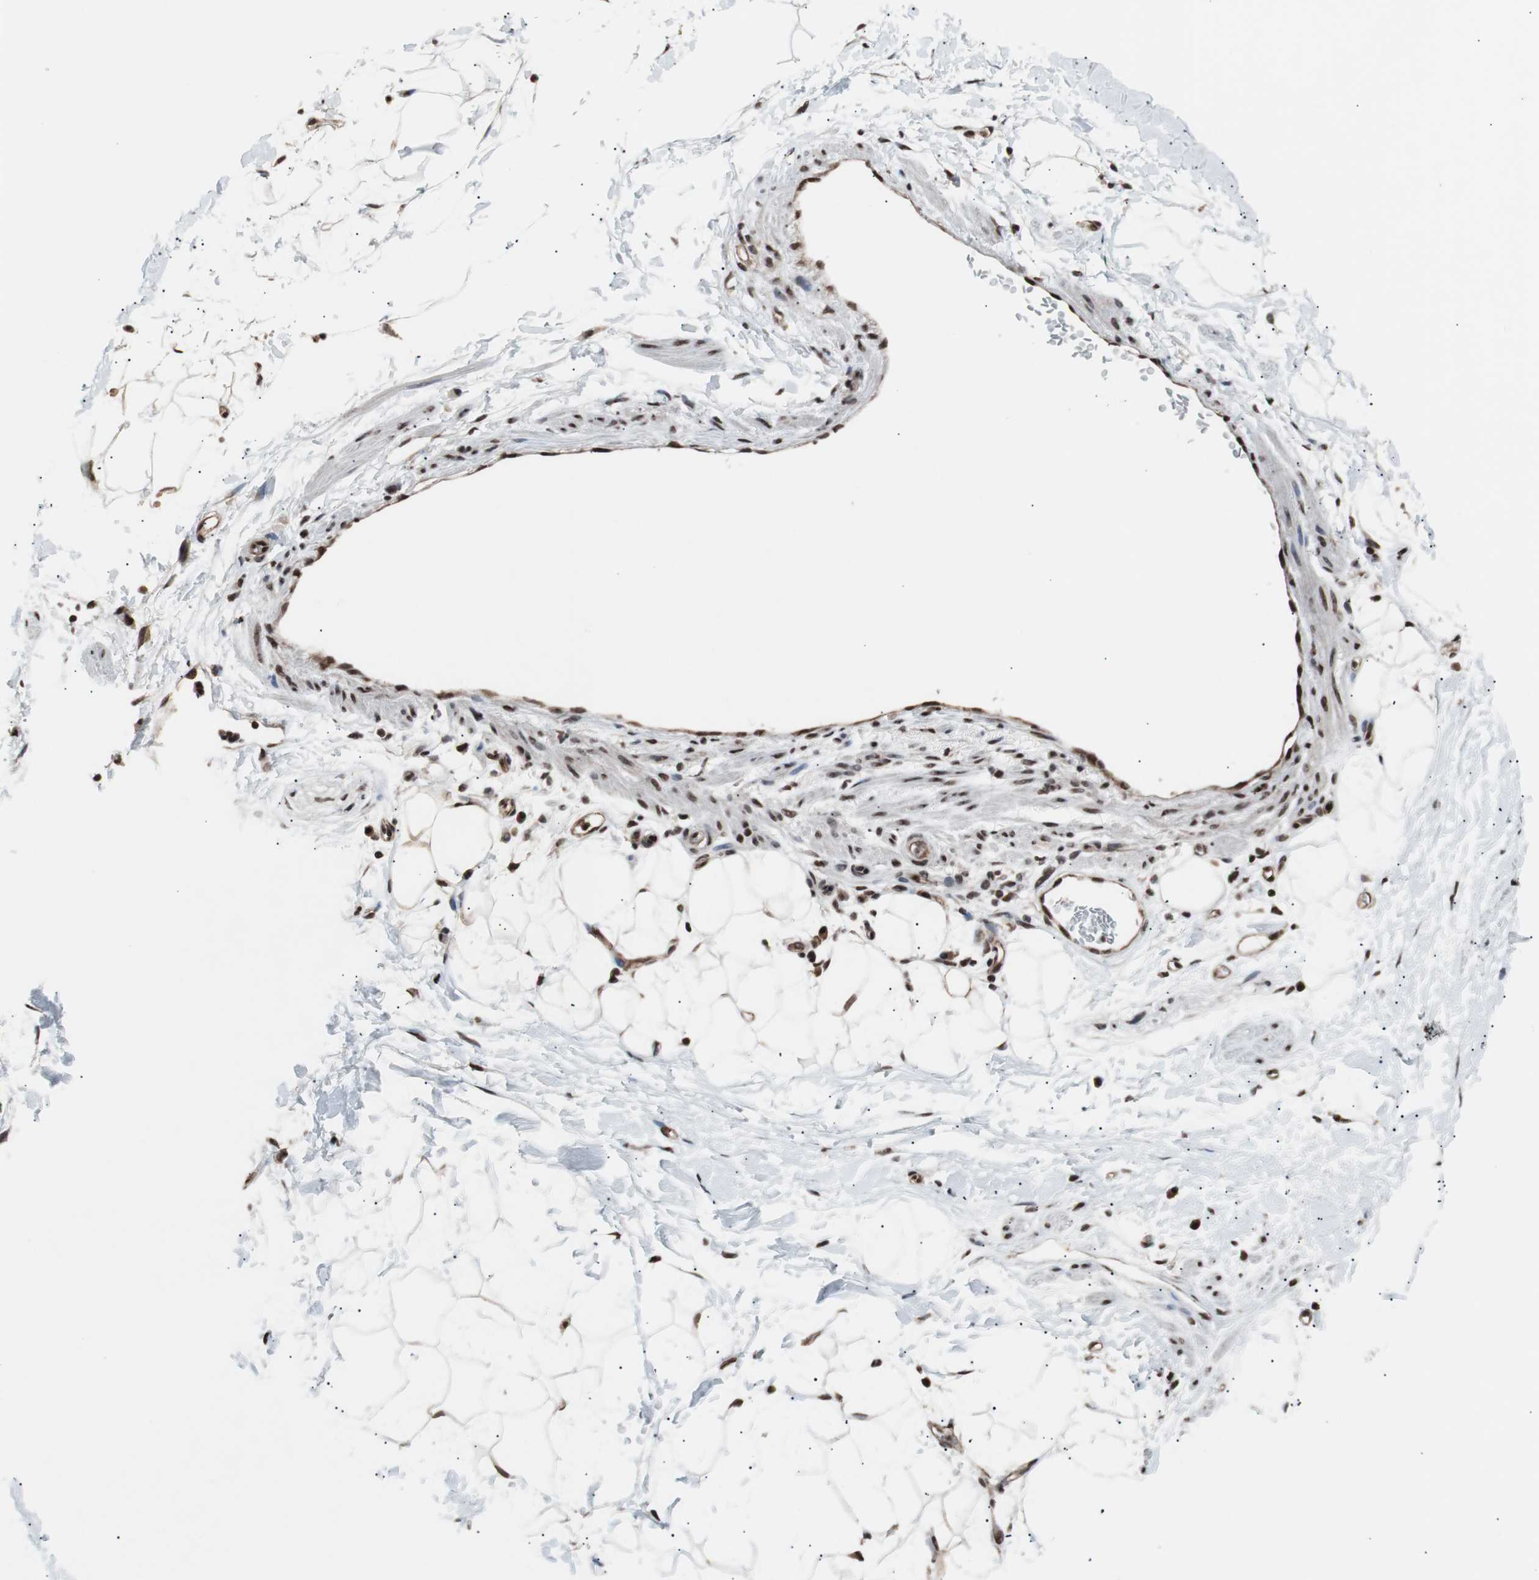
{"staining": {"intensity": "moderate", "quantity": ">75%", "location": "nuclear"}, "tissue": "adipose tissue", "cell_type": "Adipocytes", "image_type": "normal", "snomed": [{"axis": "morphology", "description": "Normal tissue, NOS"}, {"axis": "topography", "description": "Soft tissue"}], "caption": "Immunohistochemistry (IHC) (DAB (3,3'-diaminobenzidine)) staining of normal adipose tissue demonstrates moderate nuclear protein positivity in approximately >75% of adipocytes. Immunohistochemistry (IHC) stains the protein in brown and the nuclei are stained blue.", "gene": "POGZ", "patient": {"sex": "male", "age": 72}}